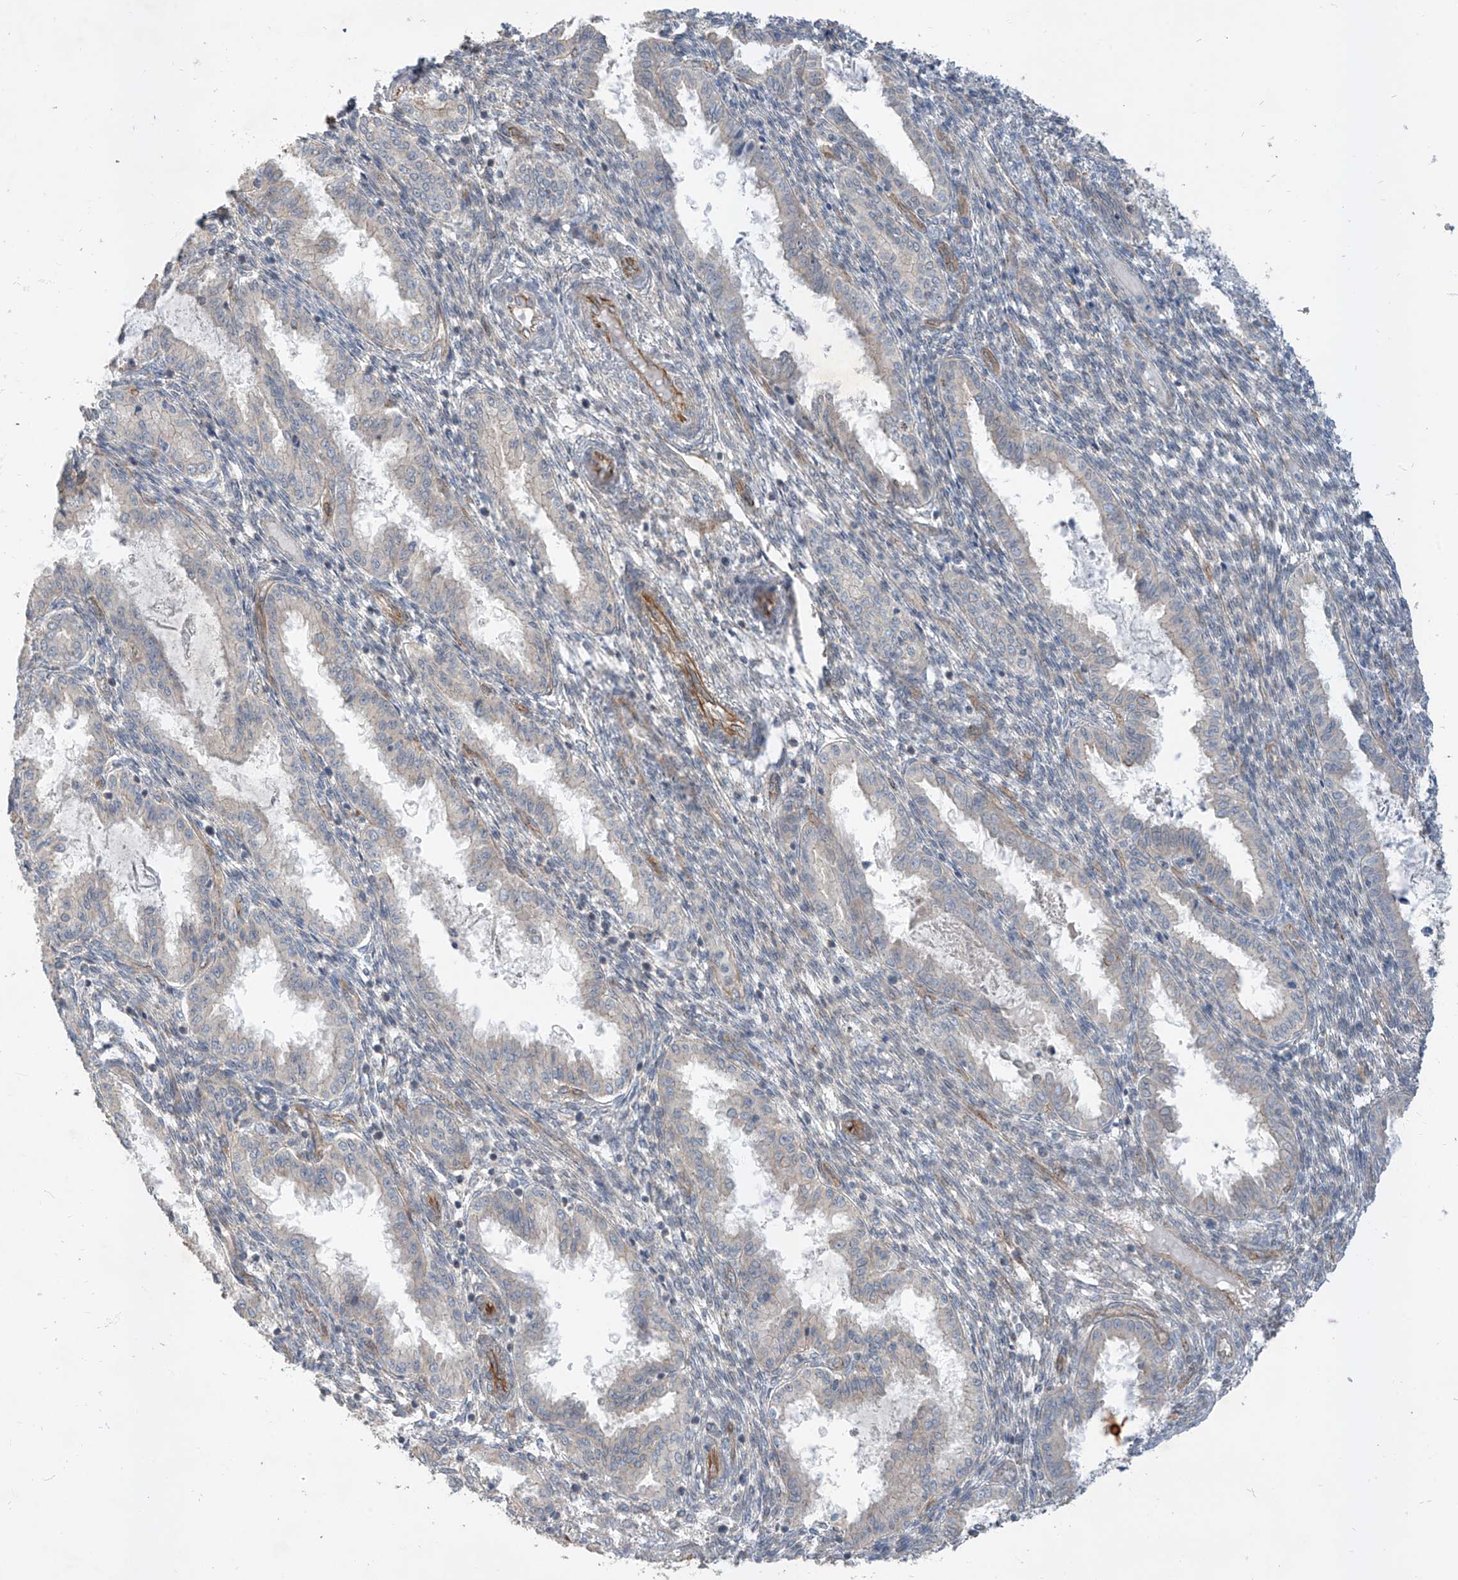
{"staining": {"intensity": "negative", "quantity": "none", "location": "none"}, "tissue": "endometrium", "cell_type": "Cells in endometrial stroma", "image_type": "normal", "snomed": [{"axis": "morphology", "description": "Normal tissue, NOS"}, {"axis": "topography", "description": "Endometrium"}], "caption": "Cells in endometrial stroma show no significant expression in normal endometrium.", "gene": "EPHX4", "patient": {"sex": "female", "age": 33}}